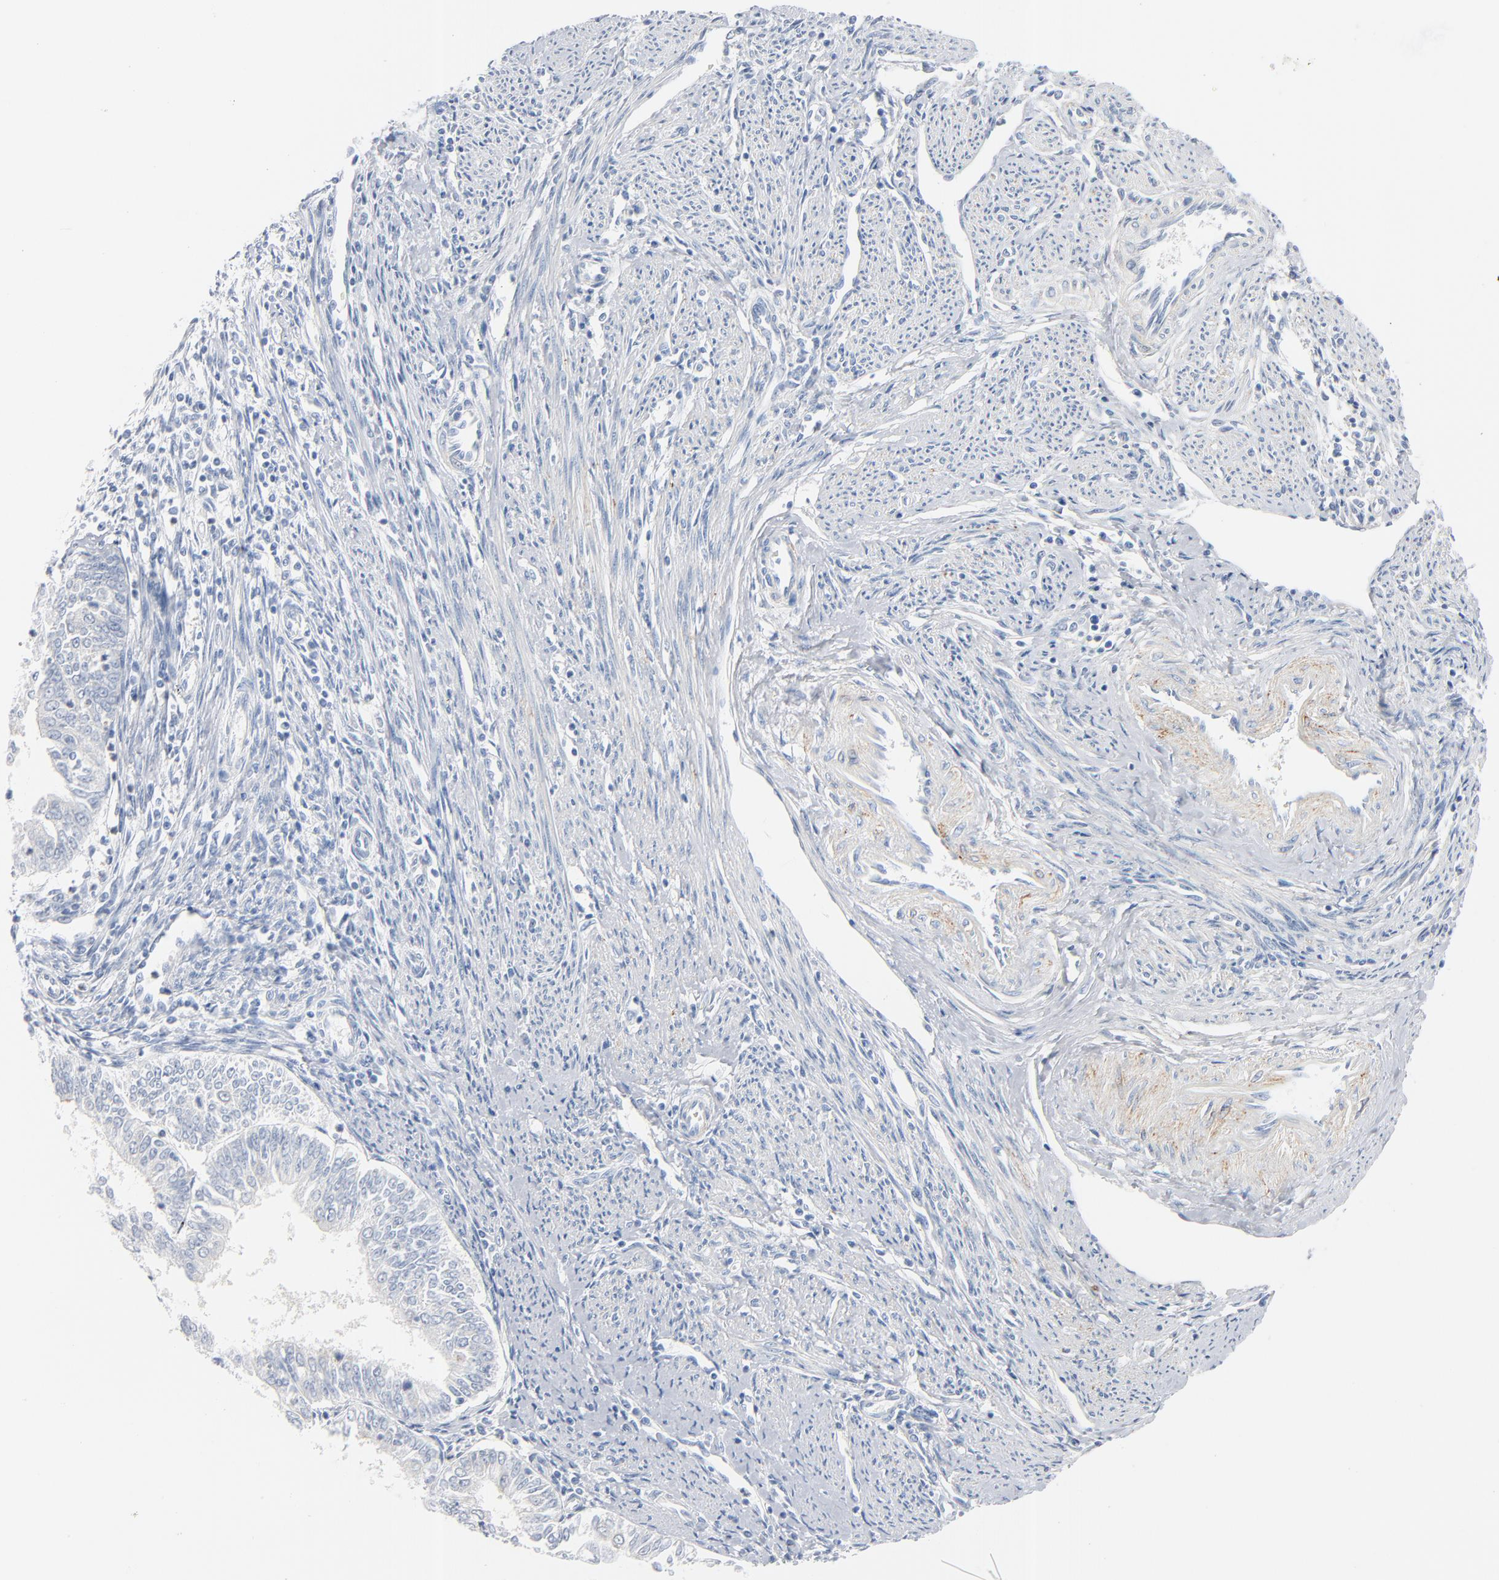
{"staining": {"intensity": "negative", "quantity": "none", "location": "none"}, "tissue": "endometrial cancer", "cell_type": "Tumor cells", "image_type": "cancer", "snomed": [{"axis": "morphology", "description": "Adenocarcinoma, NOS"}, {"axis": "topography", "description": "Endometrium"}], "caption": "Immunohistochemical staining of endometrial cancer (adenocarcinoma) displays no significant positivity in tumor cells. (Stains: DAB IHC with hematoxylin counter stain, Microscopy: brightfield microscopy at high magnification).", "gene": "IFT43", "patient": {"sex": "female", "age": 75}}